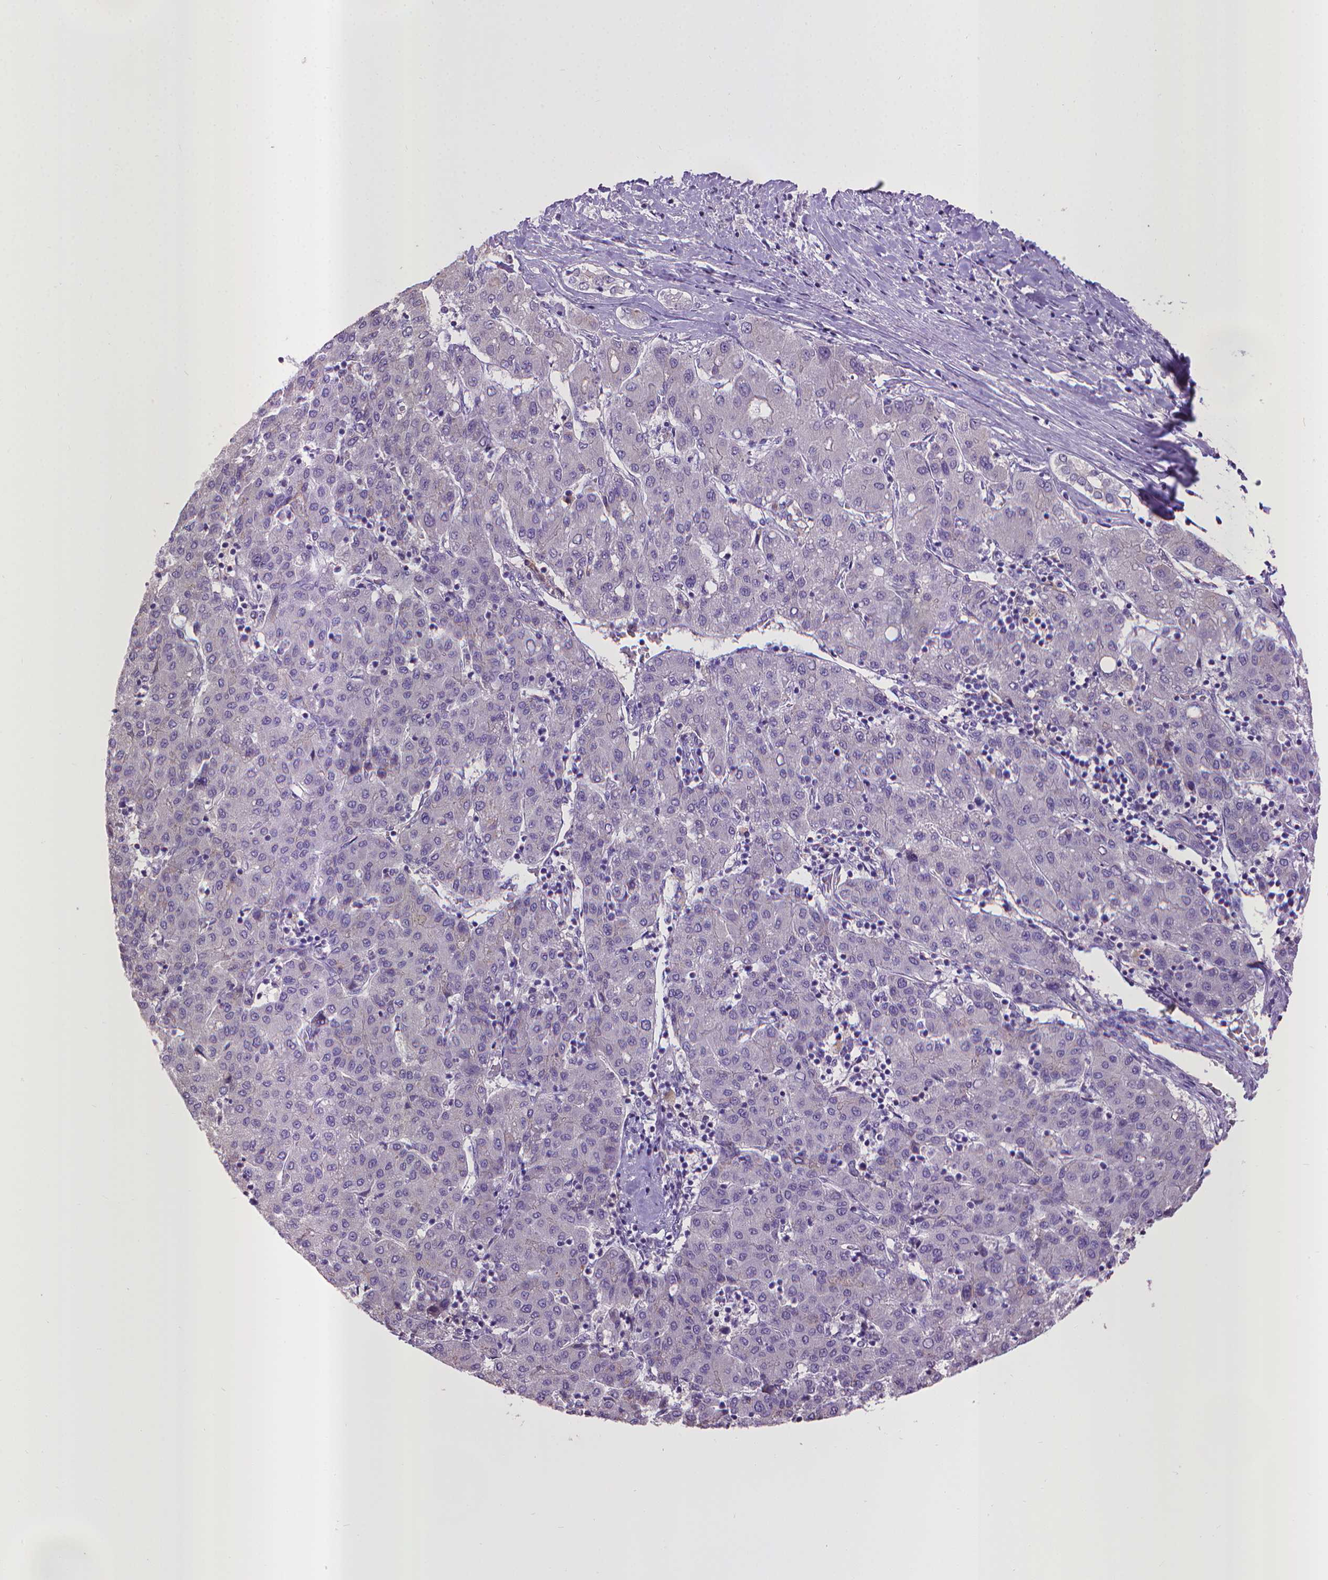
{"staining": {"intensity": "negative", "quantity": "none", "location": "none"}, "tissue": "liver cancer", "cell_type": "Tumor cells", "image_type": "cancer", "snomed": [{"axis": "morphology", "description": "Carcinoma, Hepatocellular, NOS"}, {"axis": "topography", "description": "Liver"}], "caption": "The photomicrograph shows no staining of tumor cells in liver cancer (hepatocellular carcinoma). (Stains: DAB (3,3'-diaminobenzidine) immunohistochemistry with hematoxylin counter stain, Microscopy: brightfield microscopy at high magnification).", "gene": "CPM", "patient": {"sex": "male", "age": 65}}